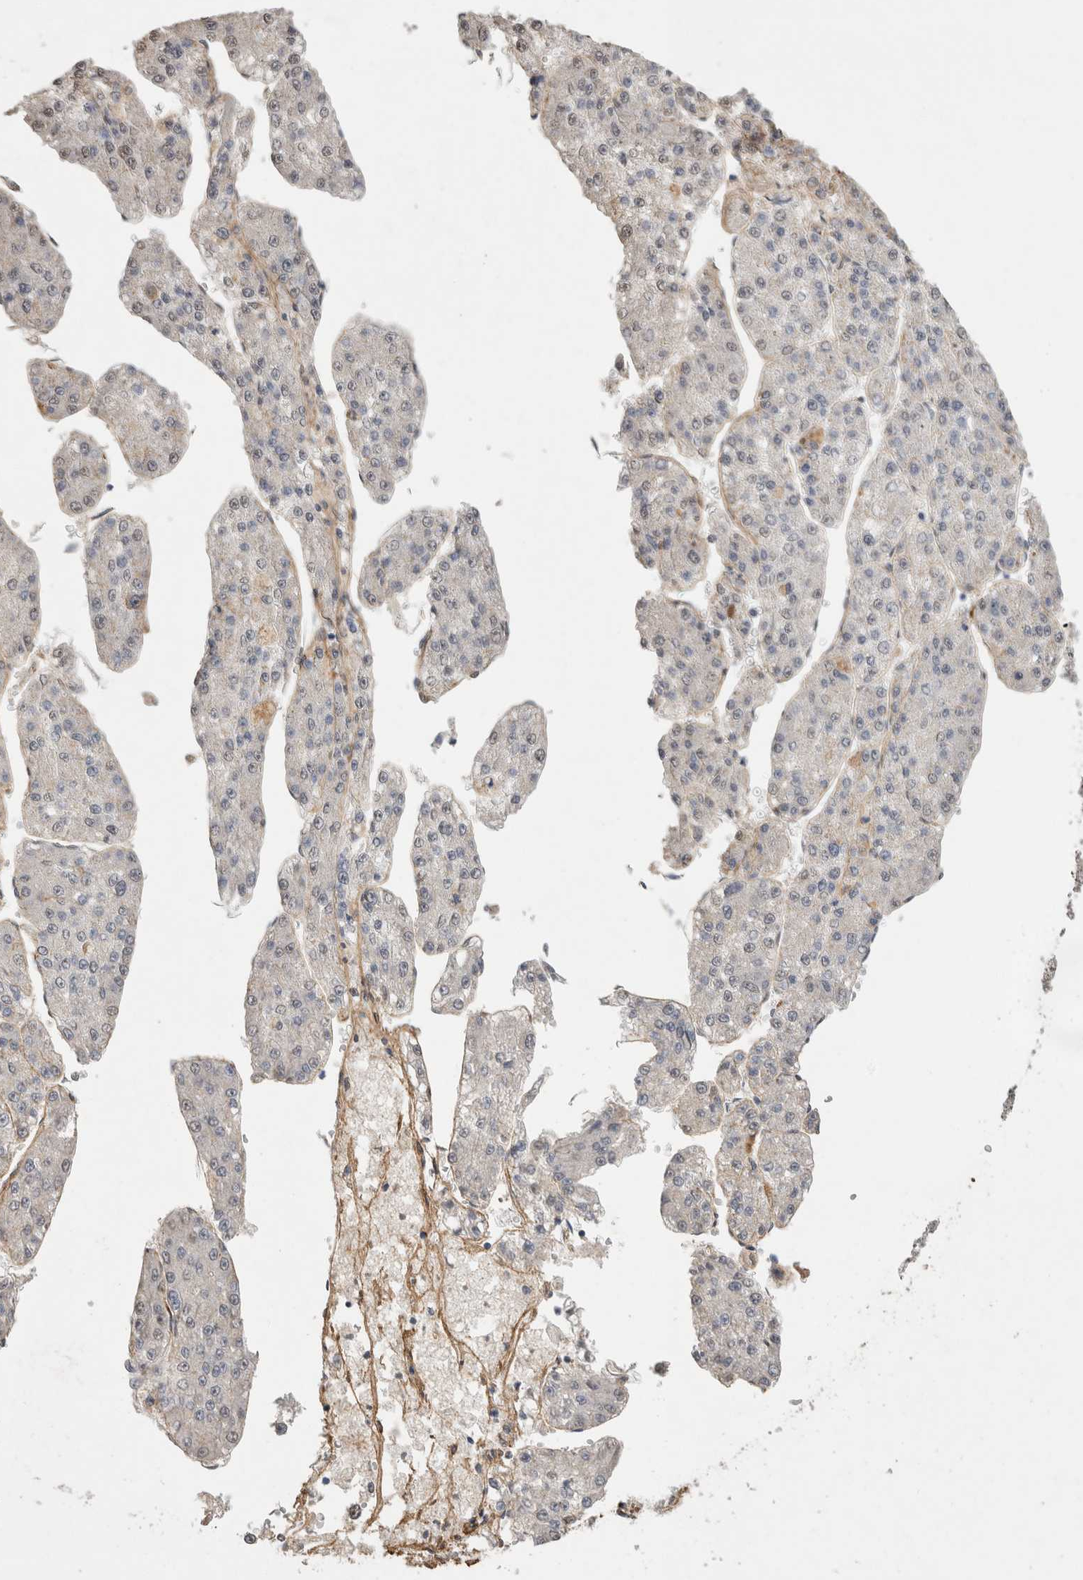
{"staining": {"intensity": "negative", "quantity": "none", "location": "none"}, "tissue": "liver cancer", "cell_type": "Tumor cells", "image_type": "cancer", "snomed": [{"axis": "morphology", "description": "Carcinoma, Hepatocellular, NOS"}, {"axis": "topography", "description": "Liver"}], "caption": "High magnification brightfield microscopy of liver hepatocellular carcinoma stained with DAB (brown) and counterstained with hematoxylin (blue): tumor cells show no significant expression.", "gene": "C1QTNF5", "patient": {"sex": "female", "age": 73}}